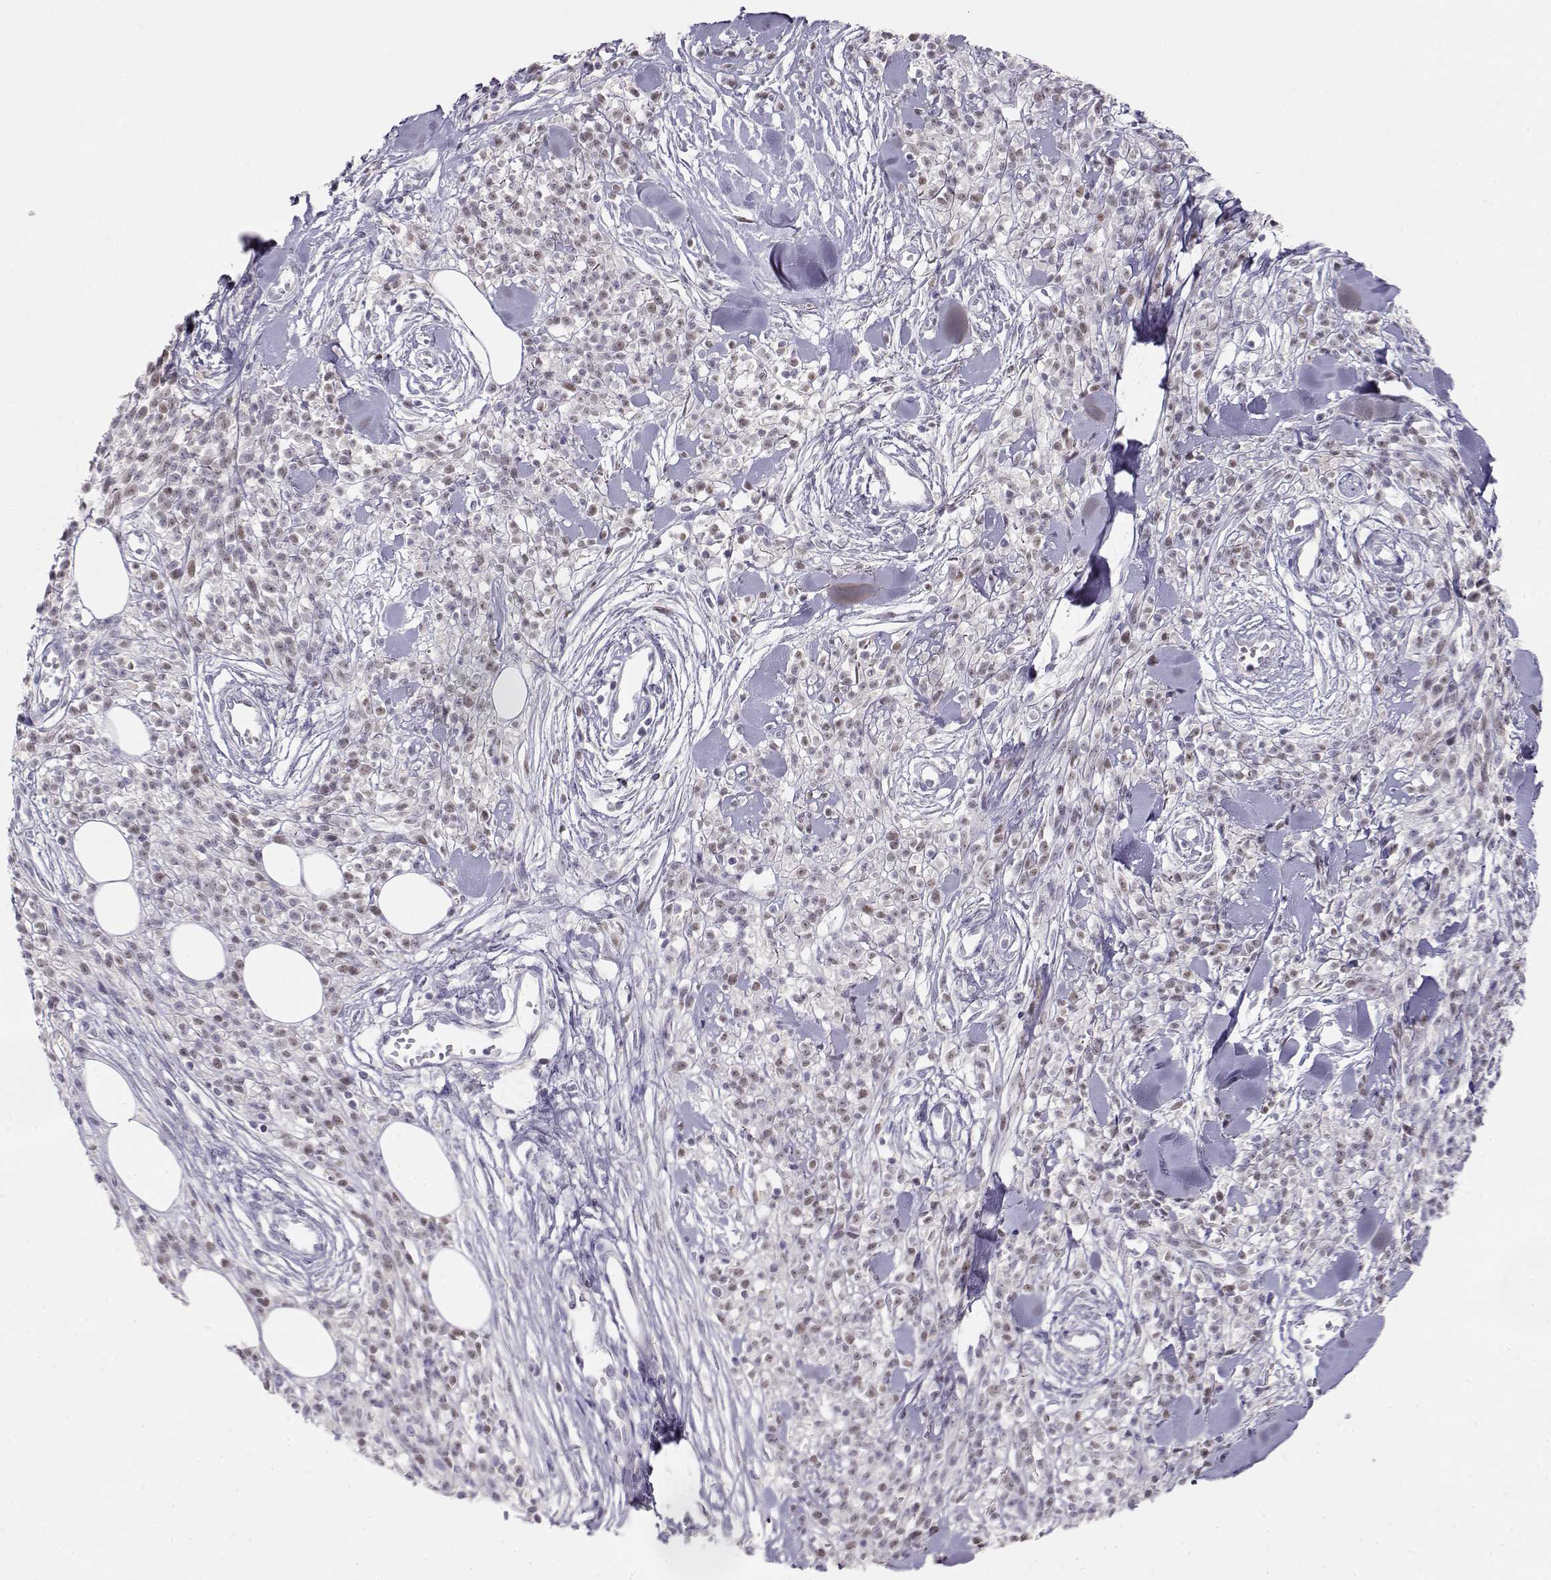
{"staining": {"intensity": "weak", "quantity": "<25%", "location": "nuclear"}, "tissue": "melanoma", "cell_type": "Tumor cells", "image_type": "cancer", "snomed": [{"axis": "morphology", "description": "Malignant melanoma, NOS"}, {"axis": "topography", "description": "Skin"}, {"axis": "topography", "description": "Skin of trunk"}], "caption": "Human melanoma stained for a protein using immunohistochemistry shows no expression in tumor cells.", "gene": "OPN5", "patient": {"sex": "male", "age": 74}}